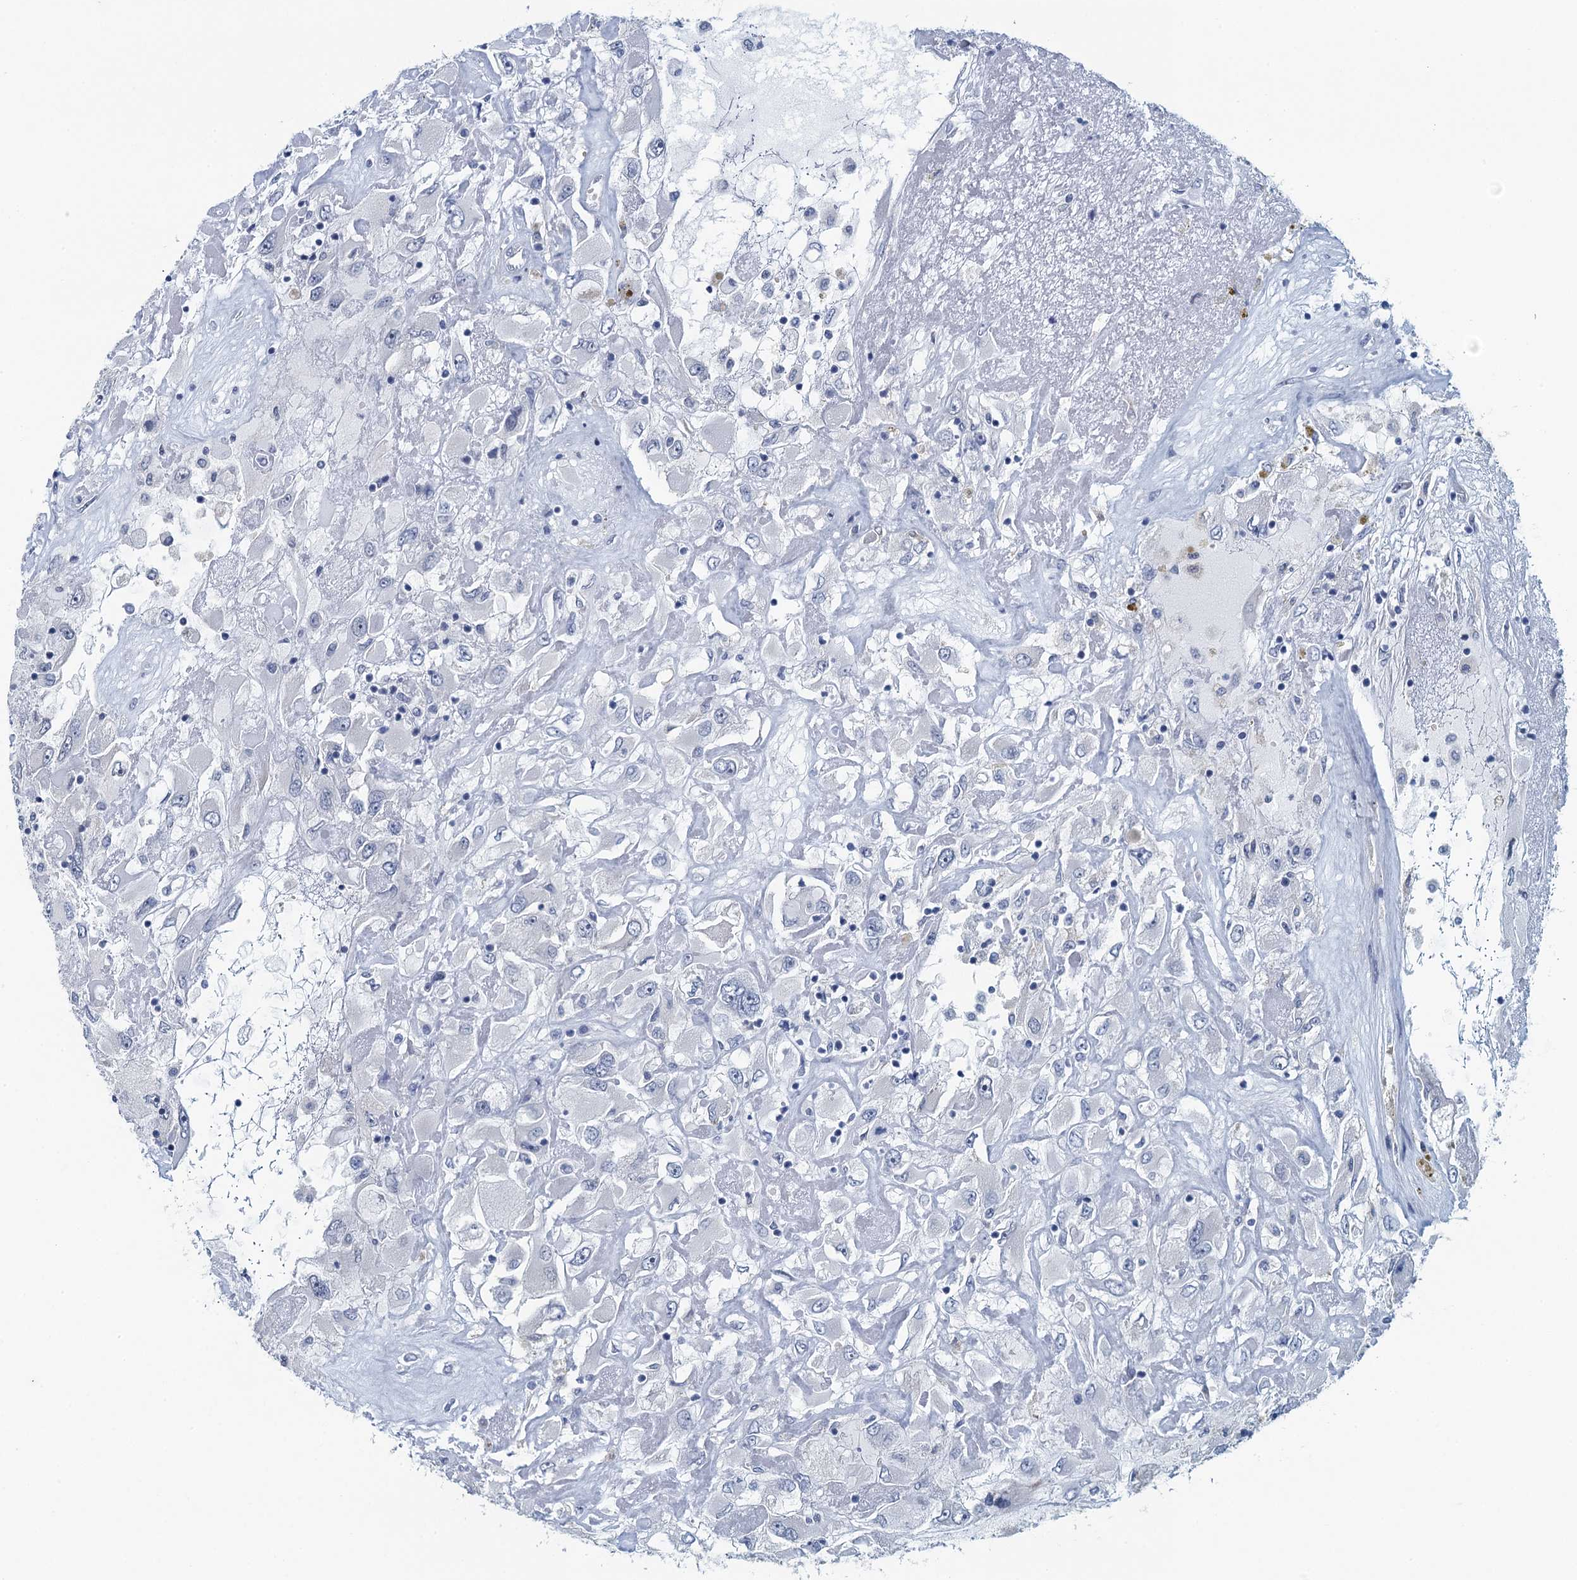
{"staining": {"intensity": "negative", "quantity": "none", "location": "none"}, "tissue": "renal cancer", "cell_type": "Tumor cells", "image_type": "cancer", "snomed": [{"axis": "morphology", "description": "Adenocarcinoma, NOS"}, {"axis": "topography", "description": "Kidney"}], "caption": "High power microscopy image of an immunohistochemistry (IHC) histopathology image of renal cancer (adenocarcinoma), revealing no significant staining in tumor cells.", "gene": "TTLL9", "patient": {"sex": "female", "age": 52}}